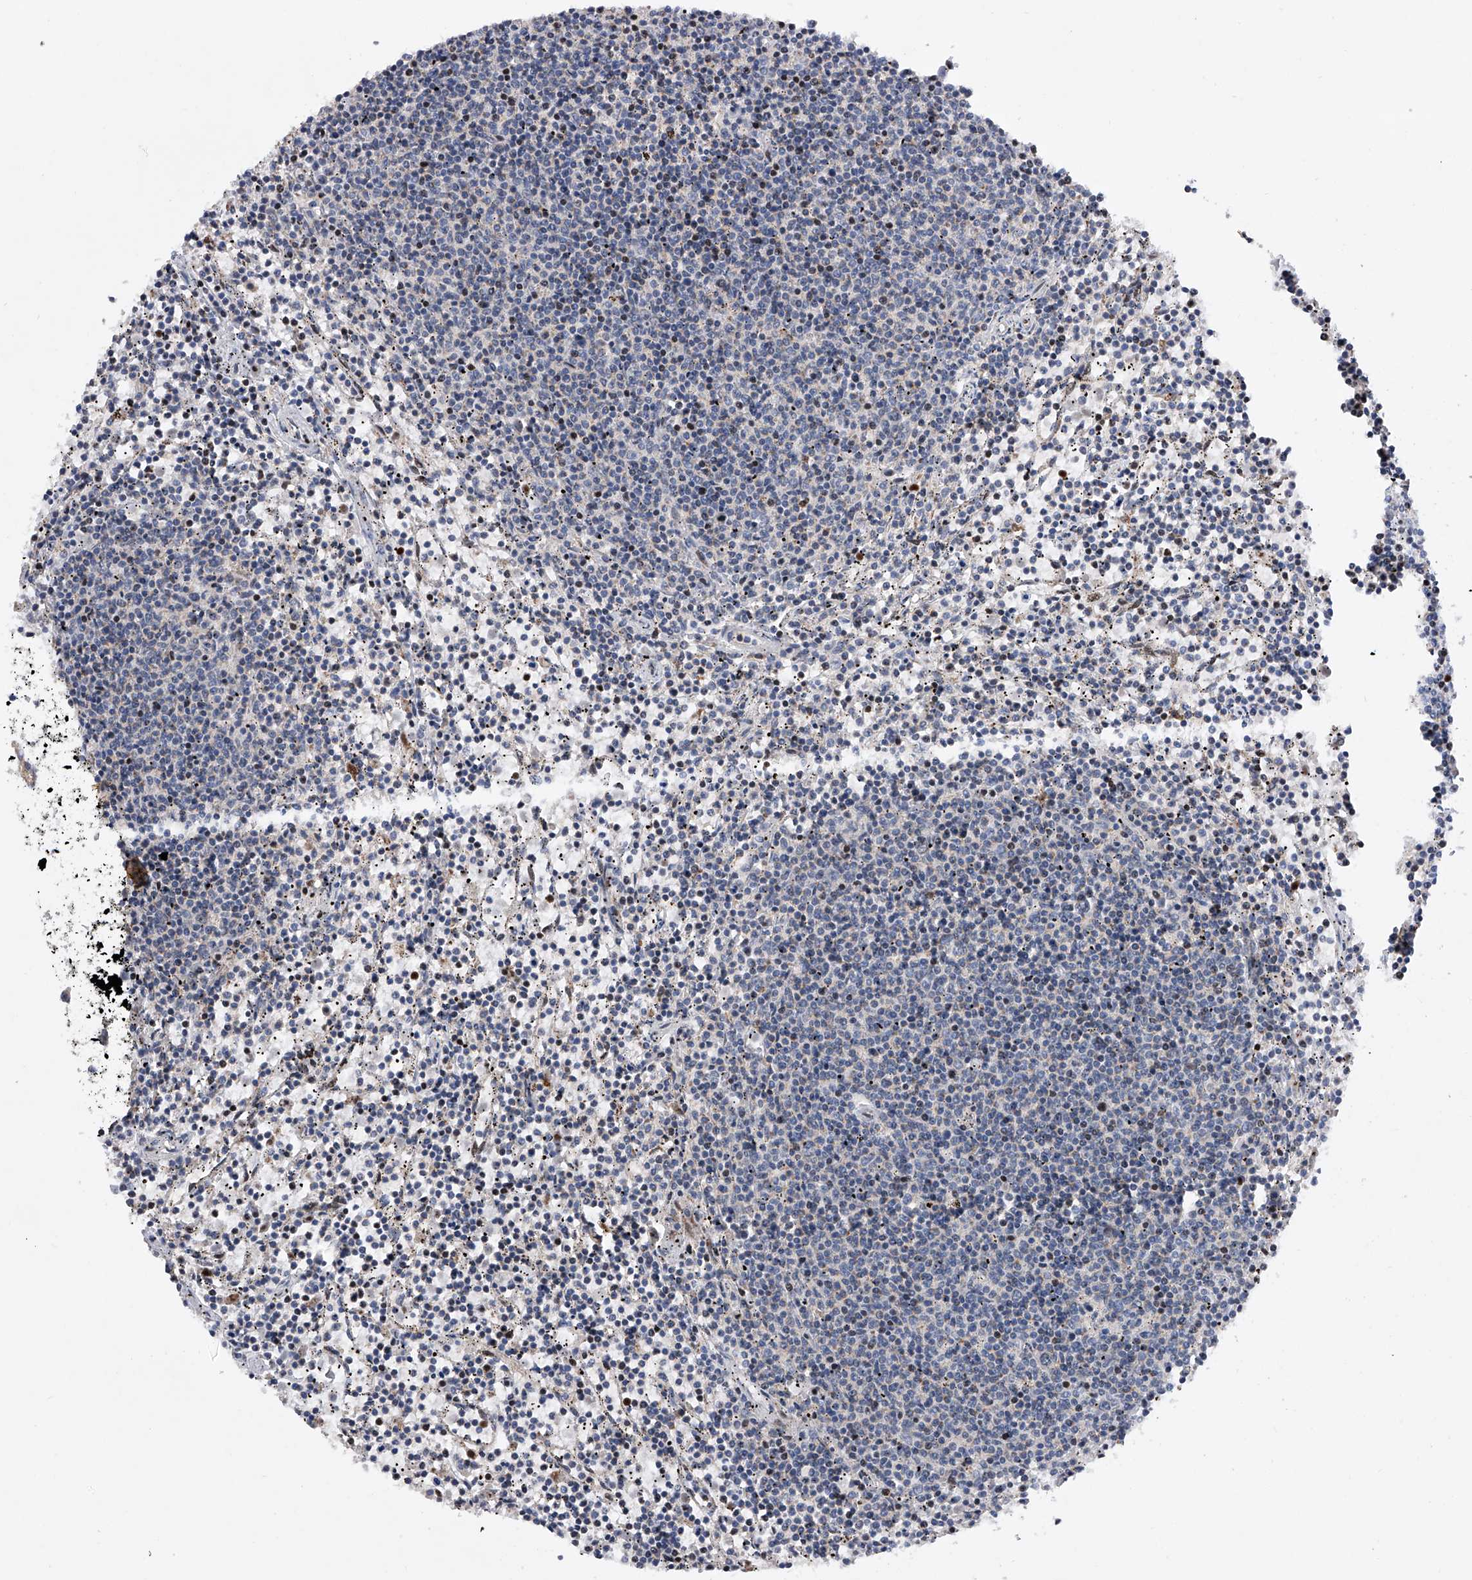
{"staining": {"intensity": "negative", "quantity": "none", "location": "none"}, "tissue": "lymphoma", "cell_type": "Tumor cells", "image_type": "cancer", "snomed": [{"axis": "morphology", "description": "Malignant lymphoma, non-Hodgkin's type, Low grade"}, {"axis": "topography", "description": "Spleen"}], "caption": "There is no significant expression in tumor cells of low-grade malignant lymphoma, non-Hodgkin's type.", "gene": "CDH12", "patient": {"sex": "female", "age": 50}}